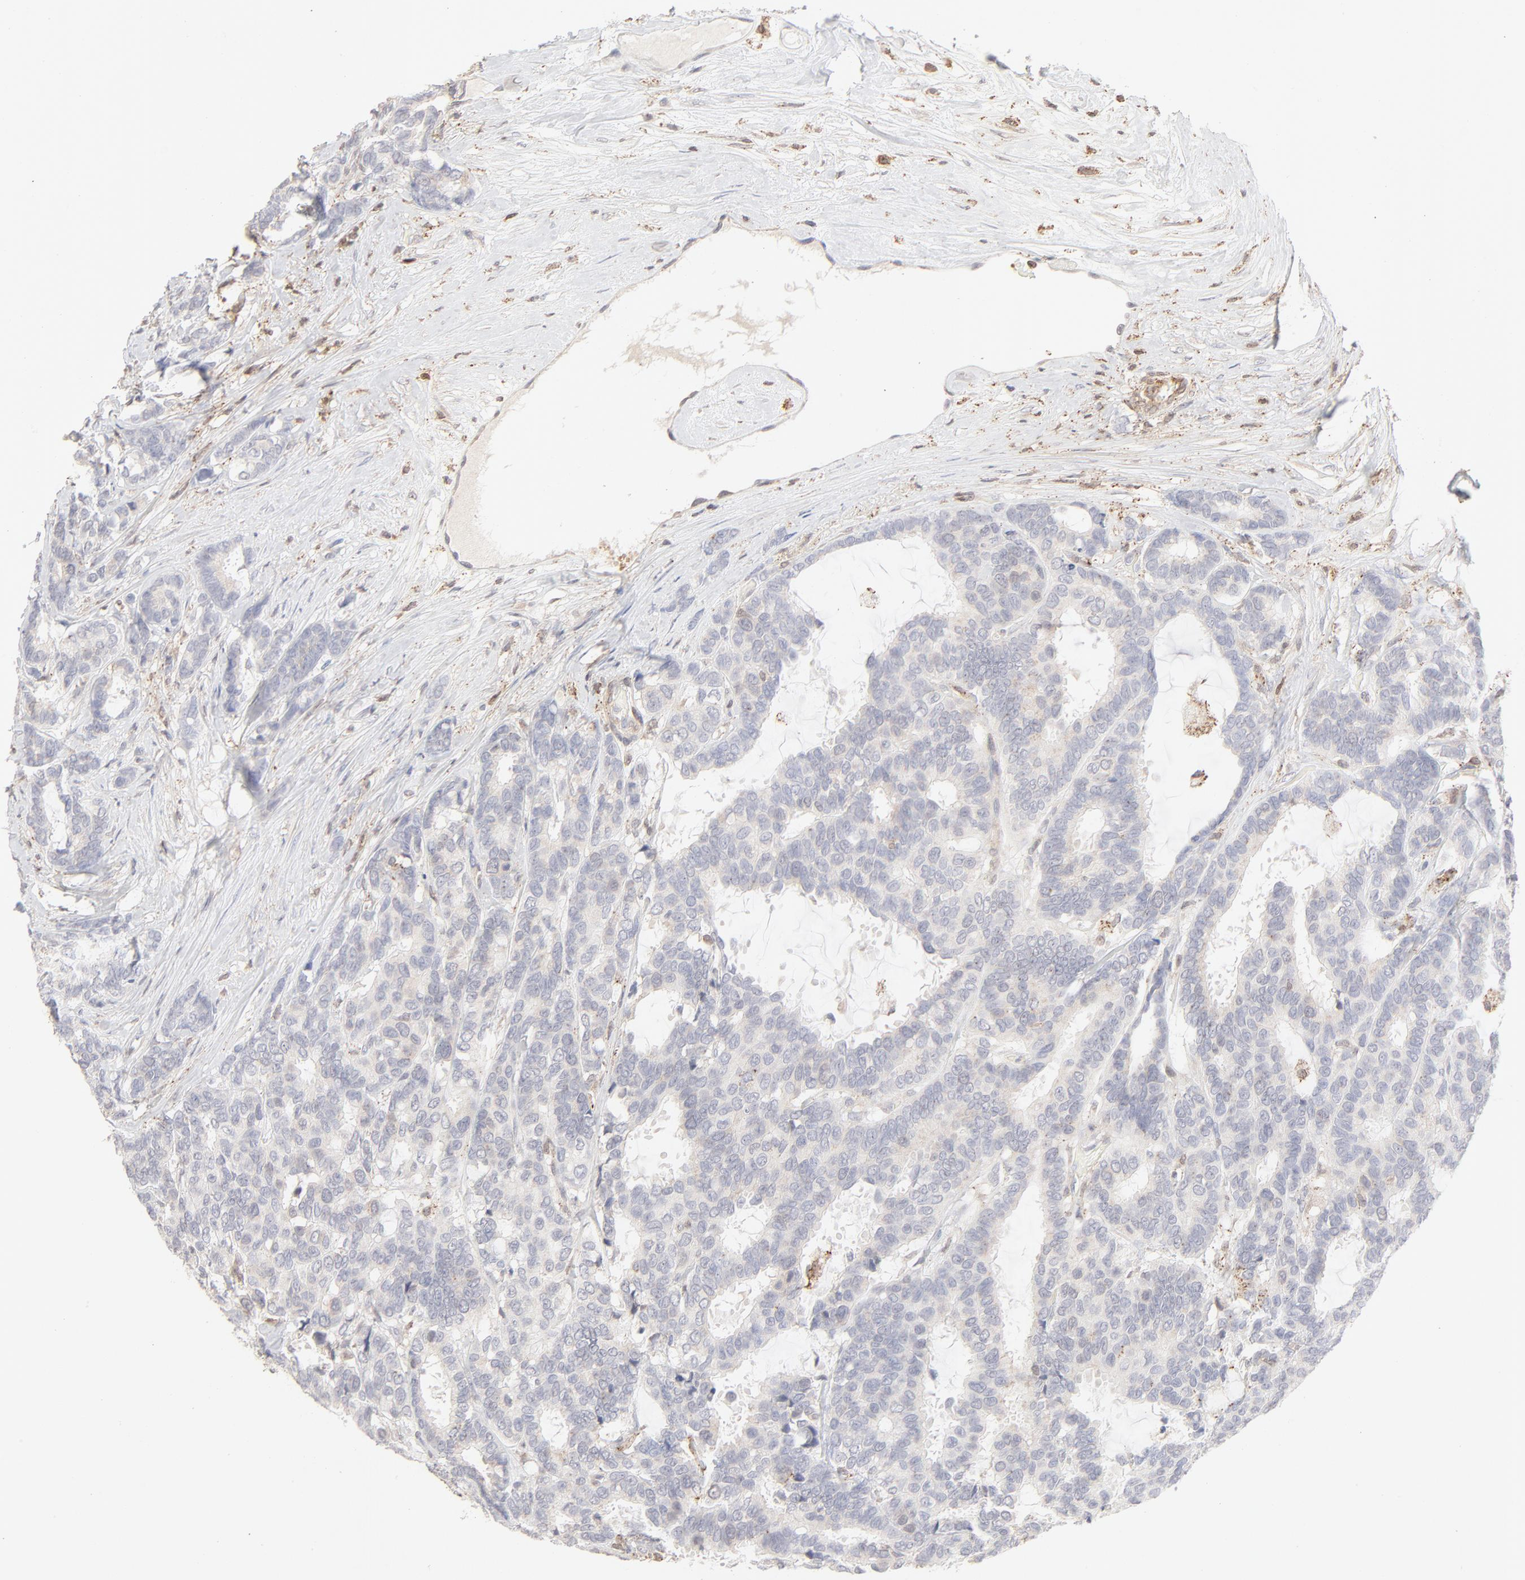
{"staining": {"intensity": "negative", "quantity": "none", "location": "none"}, "tissue": "breast cancer", "cell_type": "Tumor cells", "image_type": "cancer", "snomed": [{"axis": "morphology", "description": "Duct carcinoma"}, {"axis": "topography", "description": "Breast"}], "caption": "This is an immunohistochemistry (IHC) micrograph of human intraductal carcinoma (breast). There is no expression in tumor cells.", "gene": "CDK6", "patient": {"sex": "female", "age": 87}}